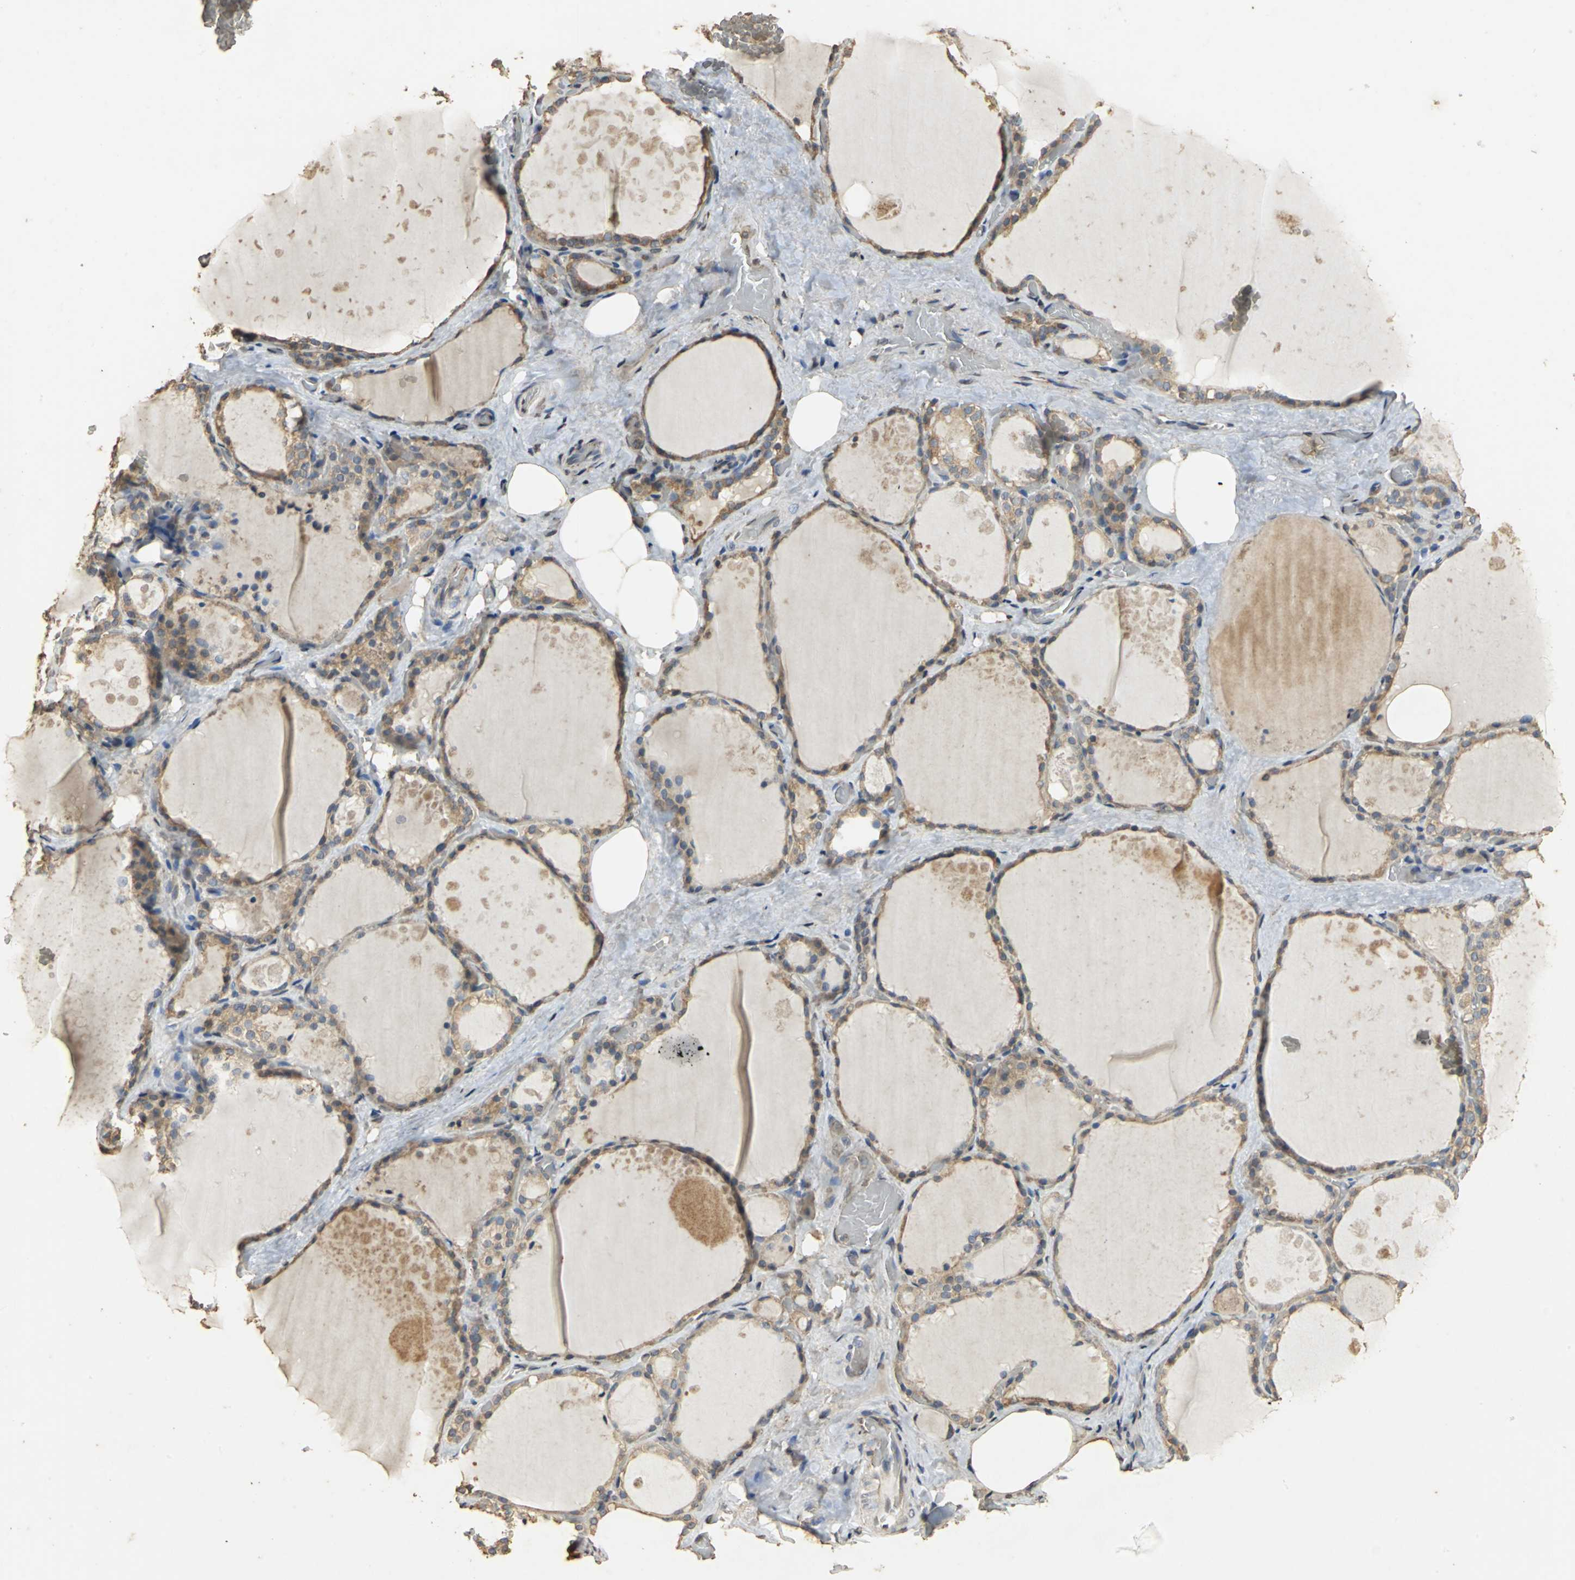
{"staining": {"intensity": "moderate", "quantity": ">75%", "location": "cytoplasmic/membranous"}, "tissue": "thyroid gland", "cell_type": "Glandular cells", "image_type": "normal", "snomed": [{"axis": "morphology", "description": "Normal tissue, NOS"}, {"axis": "topography", "description": "Thyroid gland"}], "caption": "Glandular cells demonstrate medium levels of moderate cytoplasmic/membranous expression in about >75% of cells in normal human thyroid gland. Nuclei are stained in blue.", "gene": "ACSL4", "patient": {"sex": "male", "age": 61}}